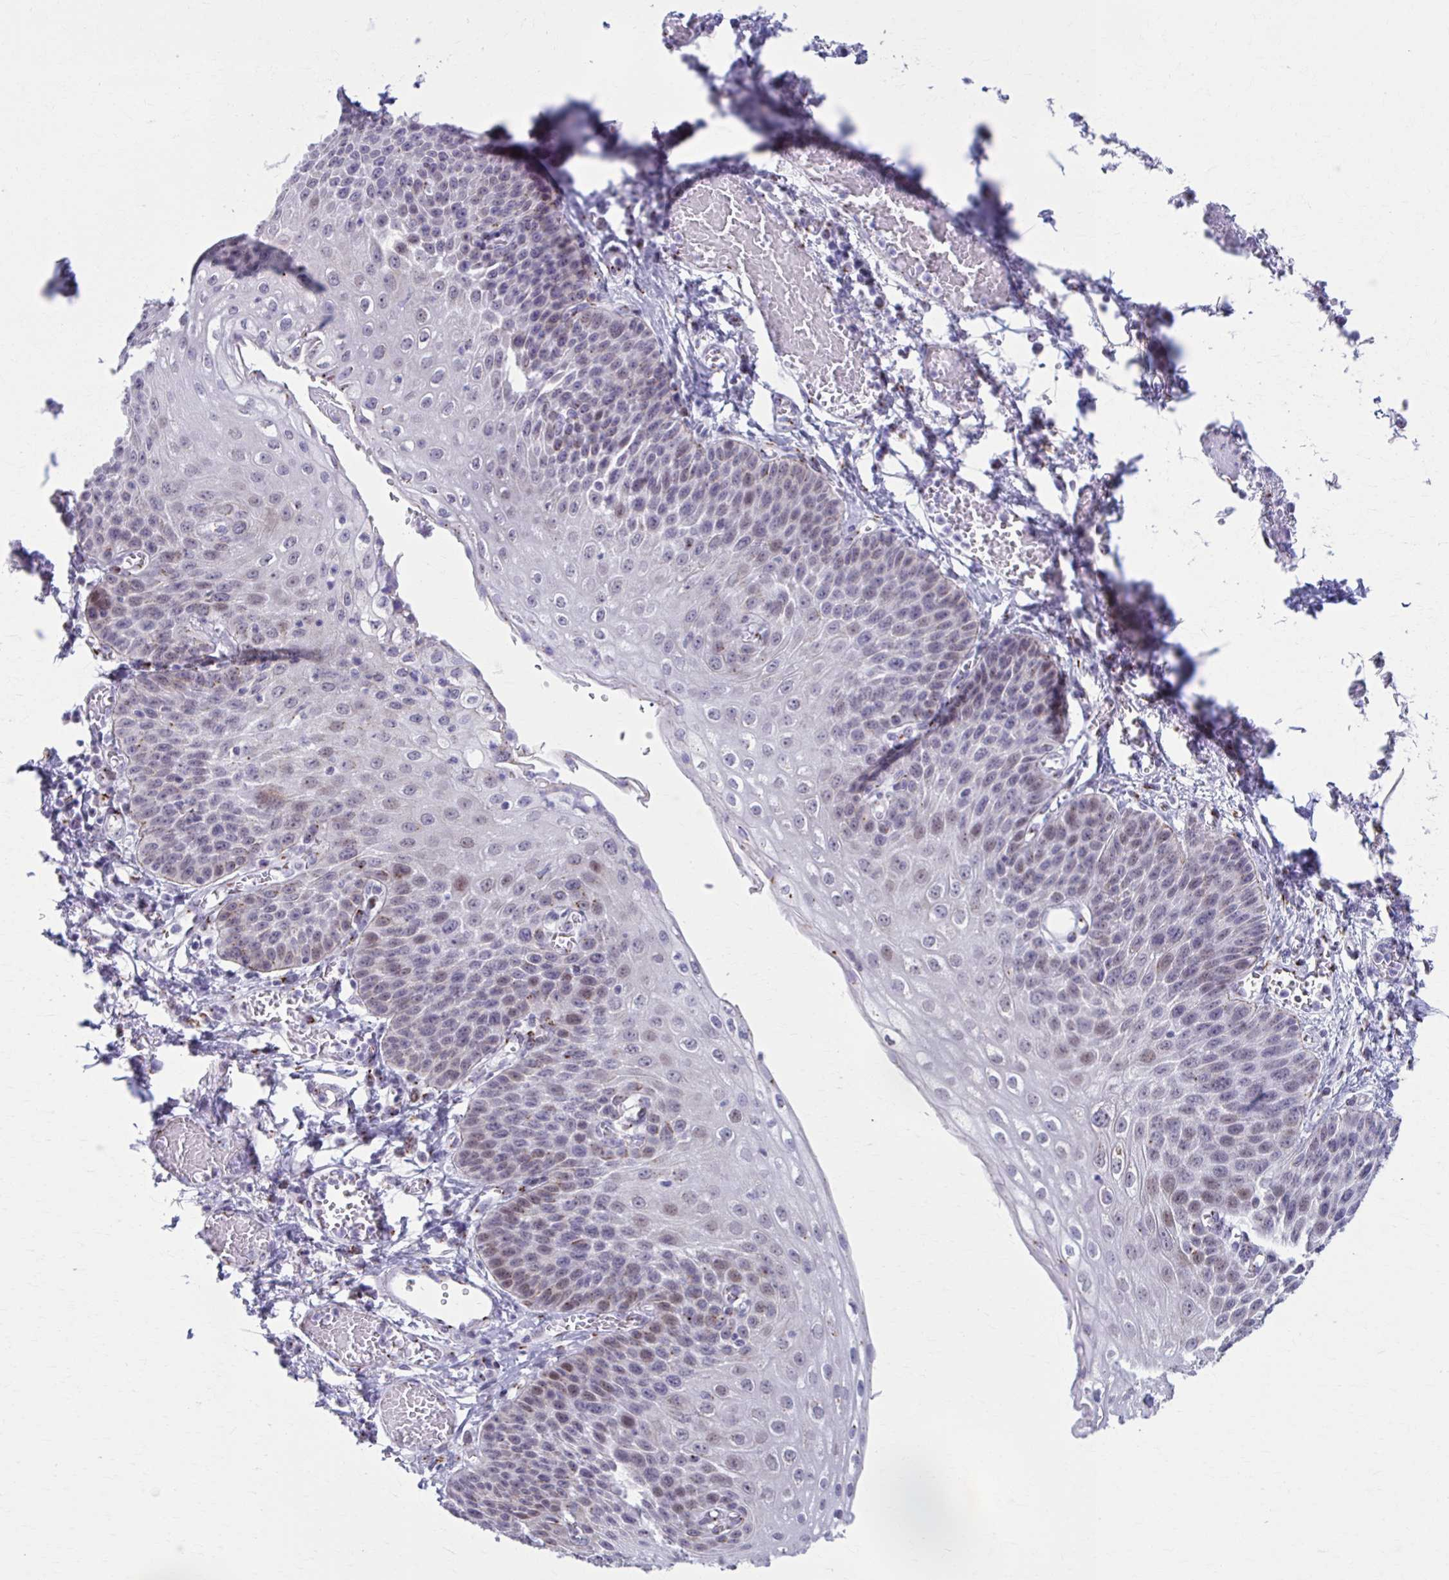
{"staining": {"intensity": "moderate", "quantity": "25%-75%", "location": "cytoplasmic/membranous,nuclear"}, "tissue": "esophagus", "cell_type": "Squamous epithelial cells", "image_type": "normal", "snomed": [{"axis": "morphology", "description": "Normal tissue, NOS"}, {"axis": "morphology", "description": "Adenocarcinoma, NOS"}, {"axis": "topography", "description": "Esophagus"}], "caption": "This micrograph demonstrates benign esophagus stained with immunohistochemistry (IHC) to label a protein in brown. The cytoplasmic/membranous,nuclear of squamous epithelial cells show moderate positivity for the protein. Nuclei are counter-stained blue.", "gene": "ZNF682", "patient": {"sex": "male", "age": 81}}